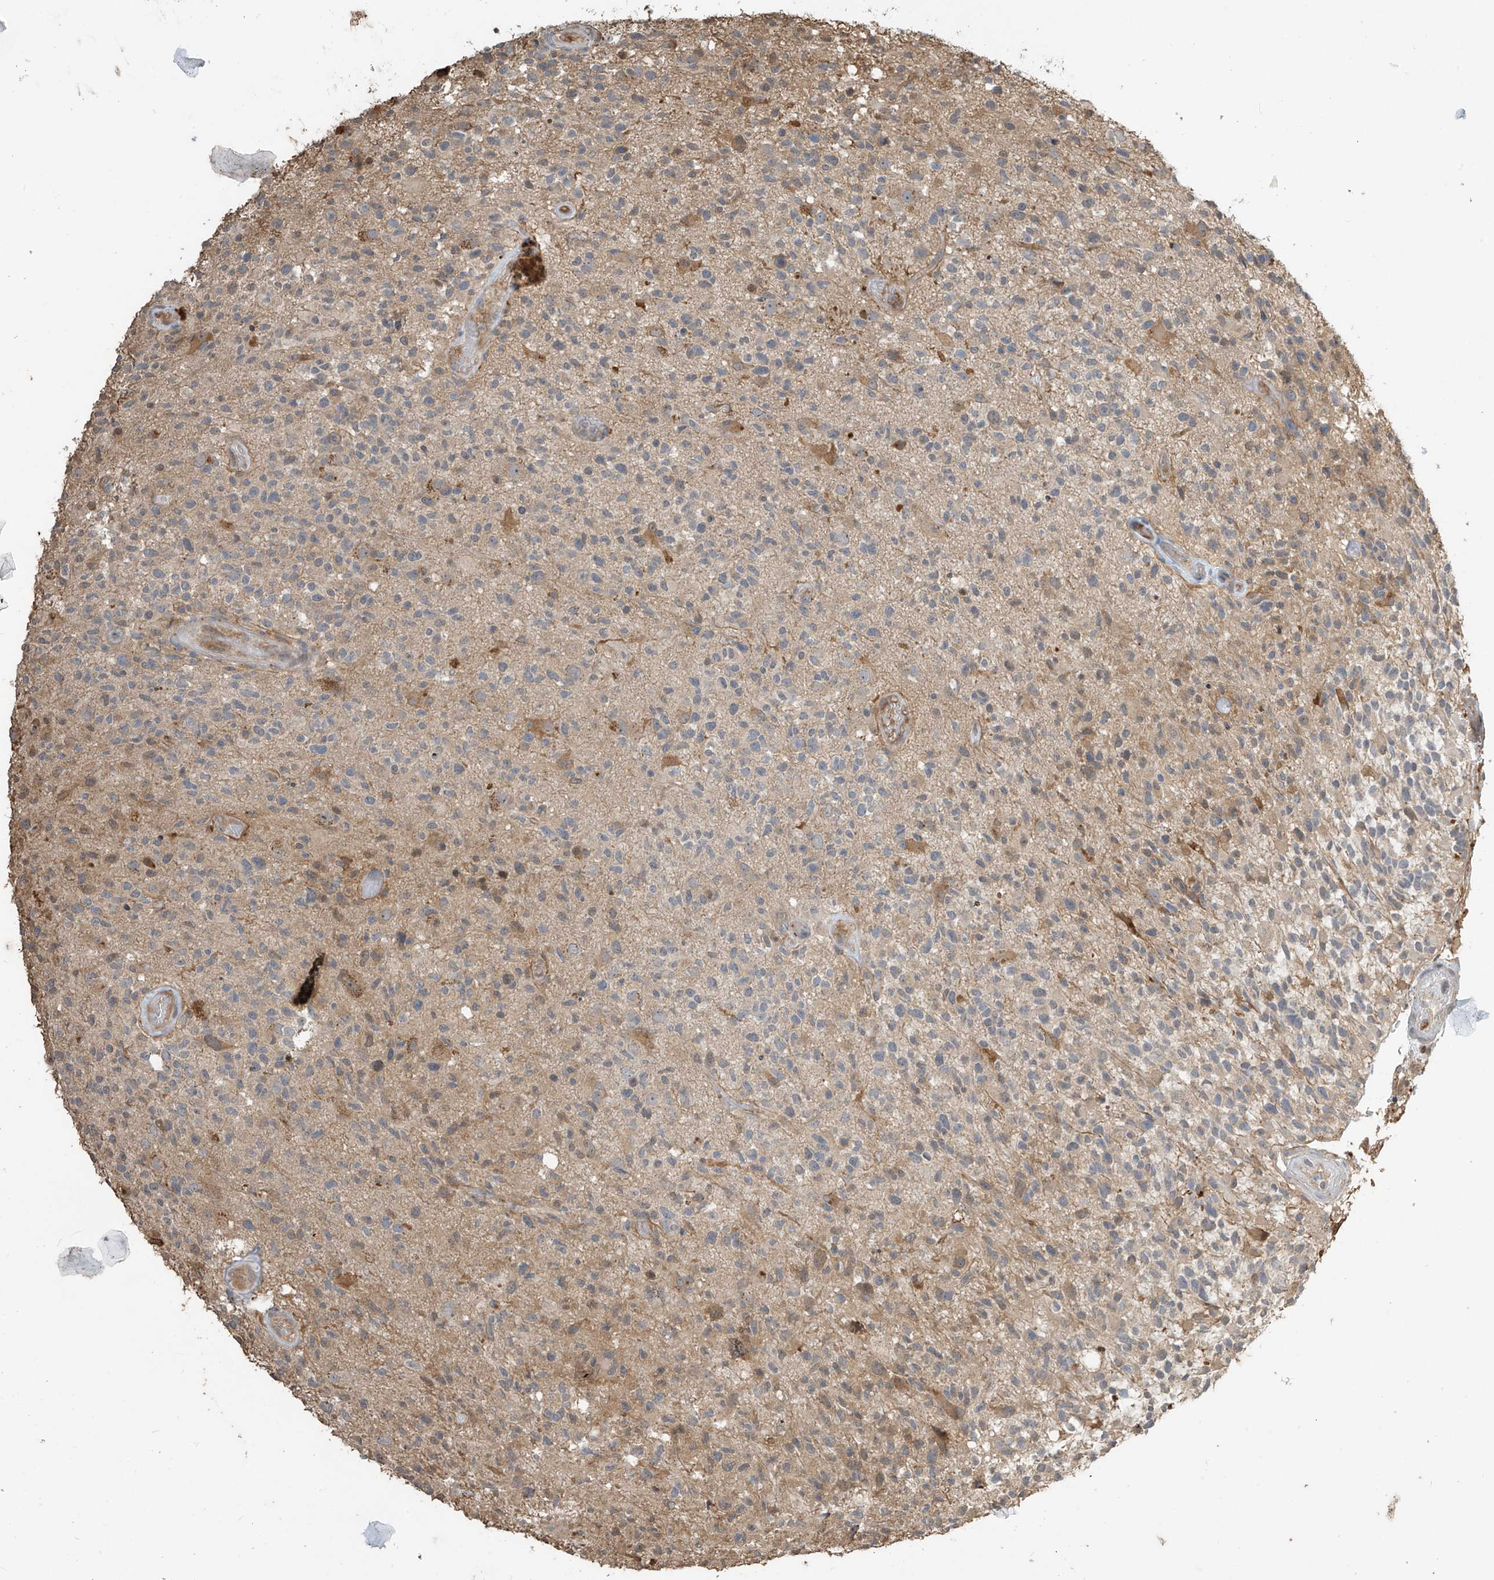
{"staining": {"intensity": "weak", "quantity": "25%-75%", "location": "cytoplasmic/membranous"}, "tissue": "glioma", "cell_type": "Tumor cells", "image_type": "cancer", "snomed": [{"axis": "morphology", "description": "Glioma, malignant, High grade"}, {"axis": "morphology", "description": "Glioblastoma, NOS"}, {"axis": "topography", "description": "Brain"}], "caption": "Glioma stained with a protein marker displays weak staining in tumor cells.", "gene": "SLFN14", "patient": {"sex": "male", "age": 60}}